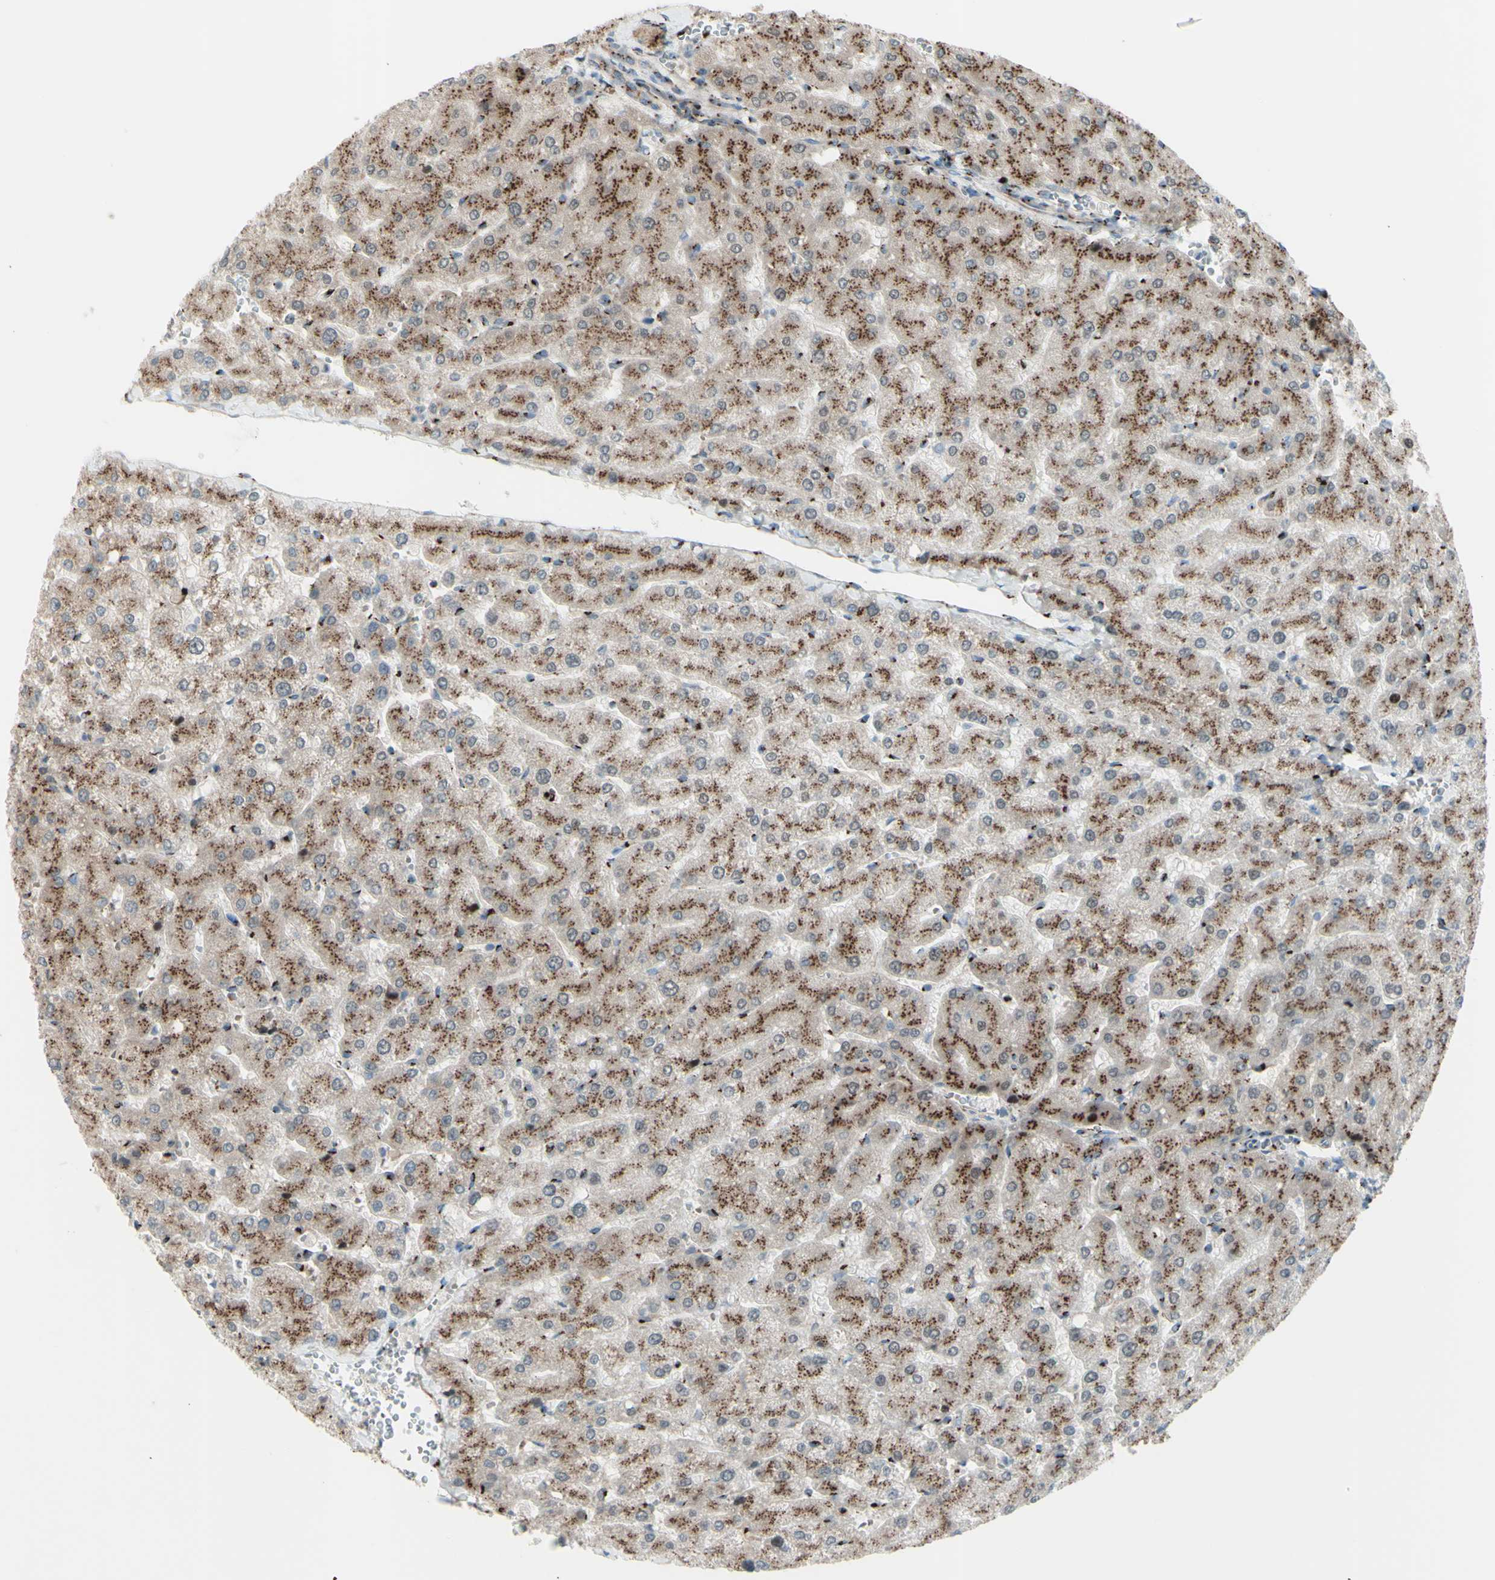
{"staining": {"intensity": "weak", "quantity": "25%-75%", "location": "cytoplasmic/membranous"}, "tissue": "liver", "cell_type": "Cholangiocytes", "image_type": "normal", "snomed": [{"axis": "morphology", "description": "Normal tissue, NOS"}, {"axis": "topography", "description": "Liver"}], "caption": "Liver stained with IHC displays weak cytoplasmic/membranous staining in about 25%-75% of cholangiocytes.", "gene": "BPNT2", "patient": {"sex": "male", "age": 55}}